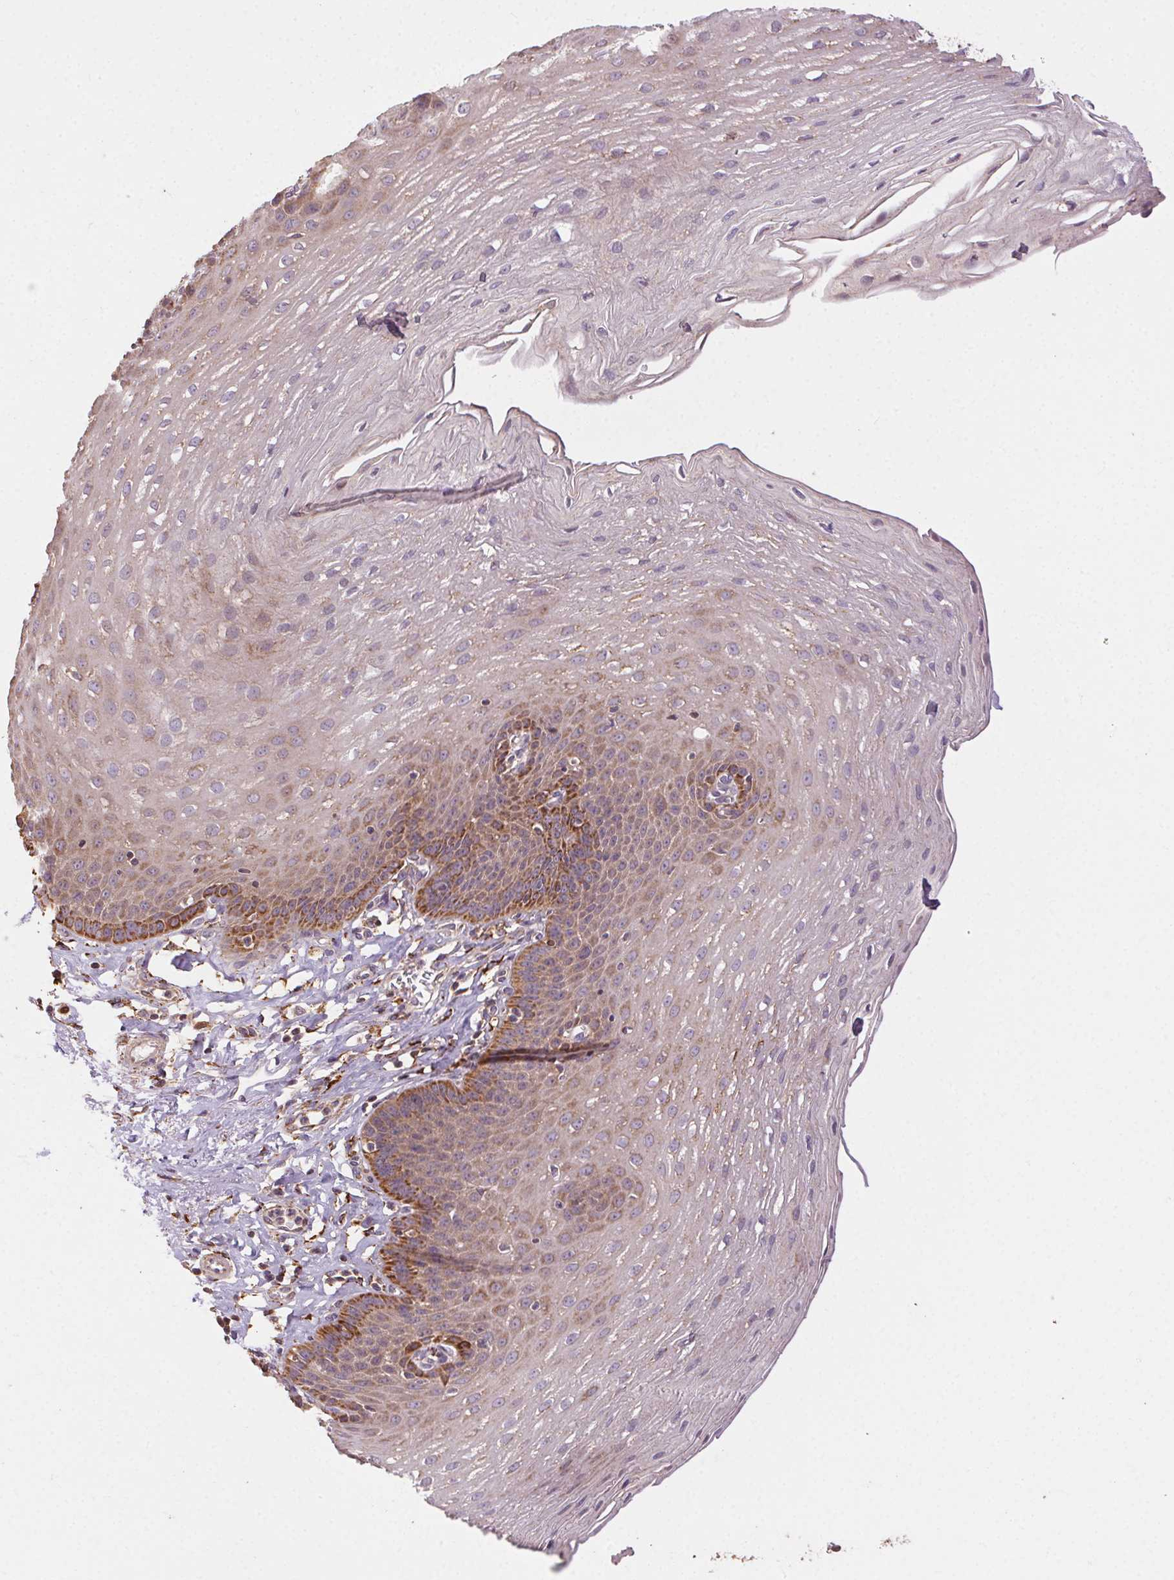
{"staining": {"intensity": "moderate", "quantity": "25%-75%", "location": "cytoplasmic/membranous"}, "tissue": "esophagus", "cell_type": "Squamous epithelial cells", "image_type": "normal", "snomed": [{"axis": "morphology", "description": "Normal tissue, NOS"}, {"axis": "topography", "description": "Esophagus"}], "caption": "Immunohistochemistry (IHC) photomicrograph of benign esophagus: human esophagus stained using immunohistochemistry (IHC) shows medium levels of moderate protein expression localized specifically in the cytoplasmic/membranous of squamous epithelial cells, appearing as a cytoplasmic/membranous brown color.", "gene": "FNBP1L", "patient": {"sex": "female", "age": 81}}